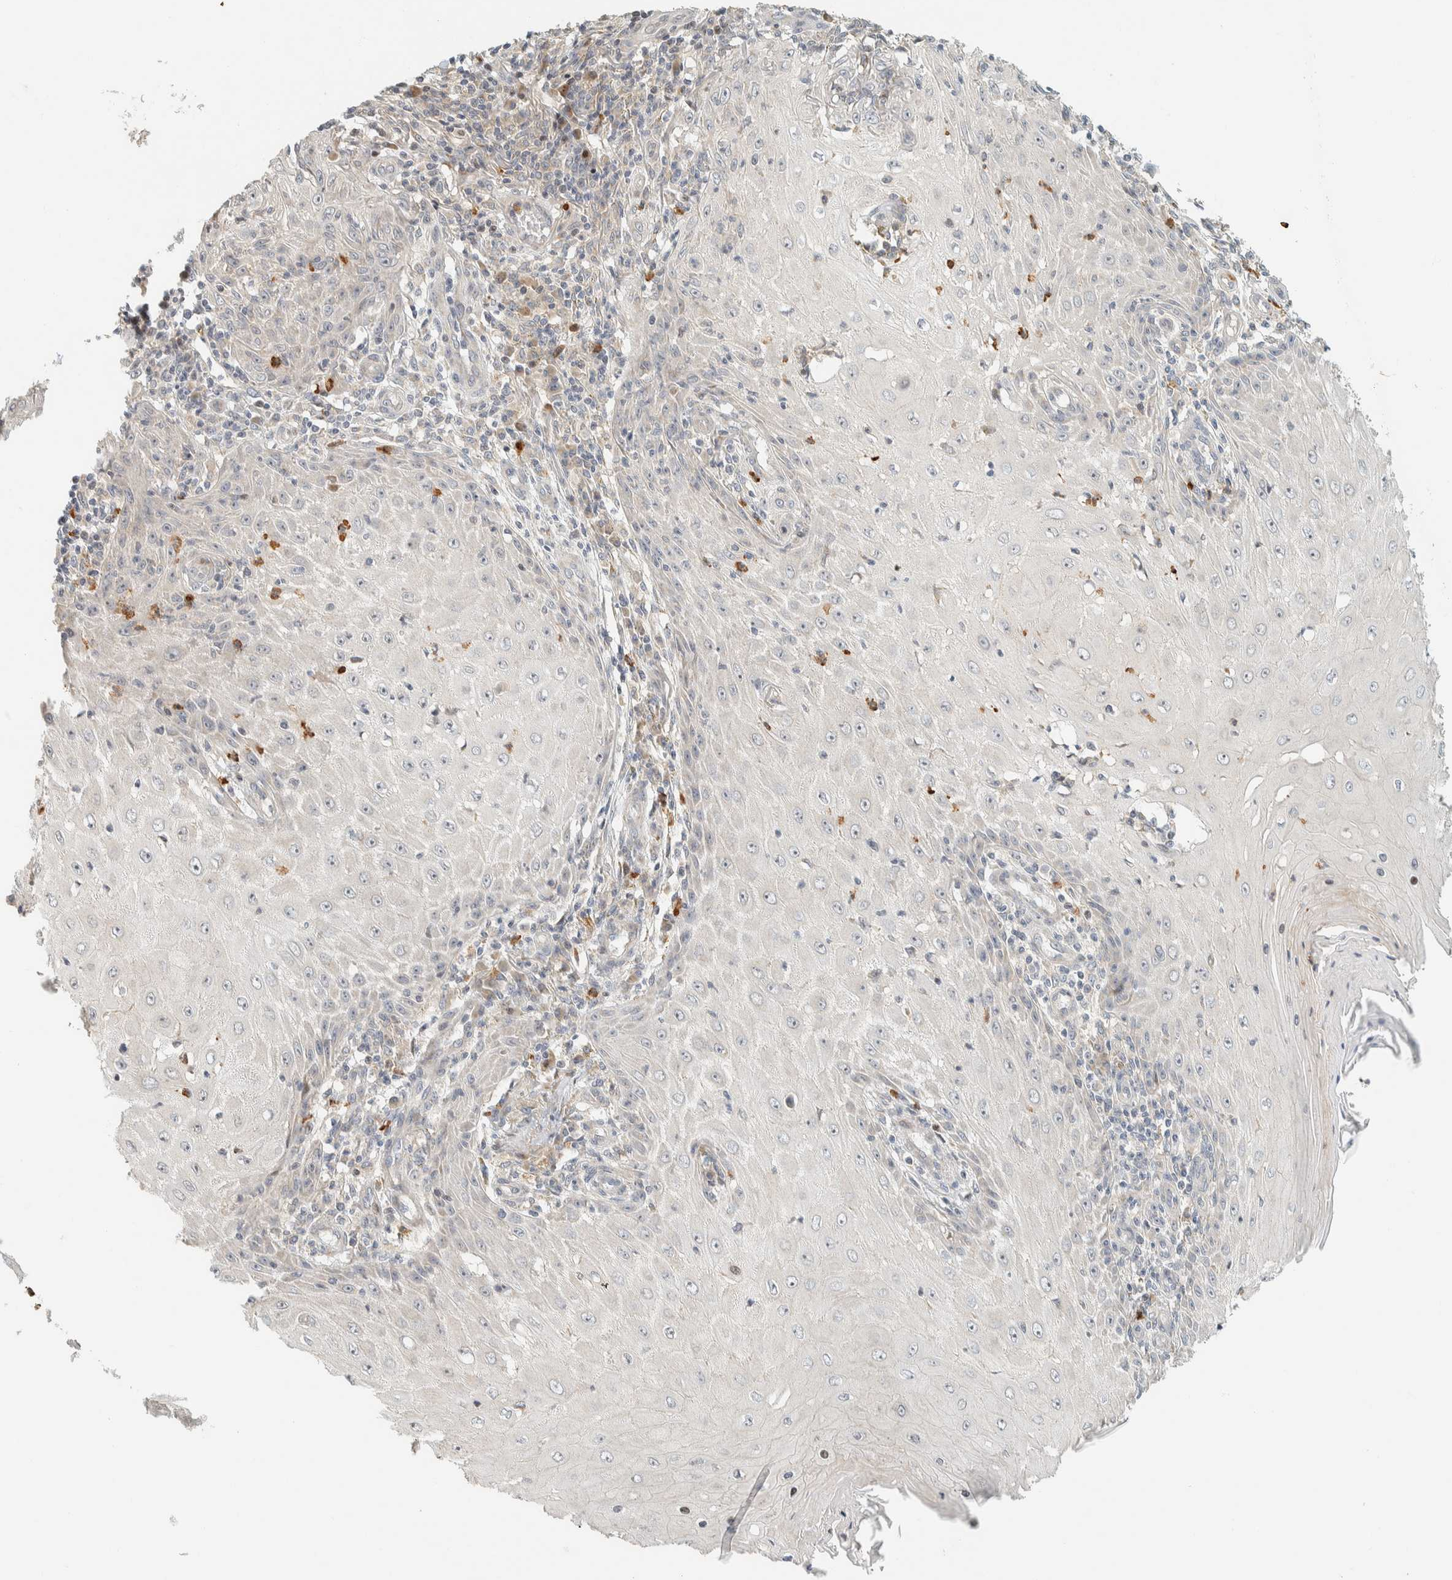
{"staining": {"intensity": "negative", "quantity": "none", "location": "none"}, "tissue": "skin cancer", "cell_type": "Tumor cells", "image_type": "cancer", "snomed": [{"axis": "morphology", "description": "Squamous cell carcinoma, NOS"}, {"axis": "topography", "description": "Skin"}], "caption": "Immunohistochemistry micrograph of neoplastic tissue: skin cancer (squamous cell carcinoma) stained with DAB (3,3'-diaminobenzidine) exhibits no significant protein expression in tumor cells. (Stains: DAB IHC with hematoxylin counter stain, Microscopy: brightfield microscopy at high magnification).", "gene": "CCDC171", "patient": {"sex": "female", "age": 73}}